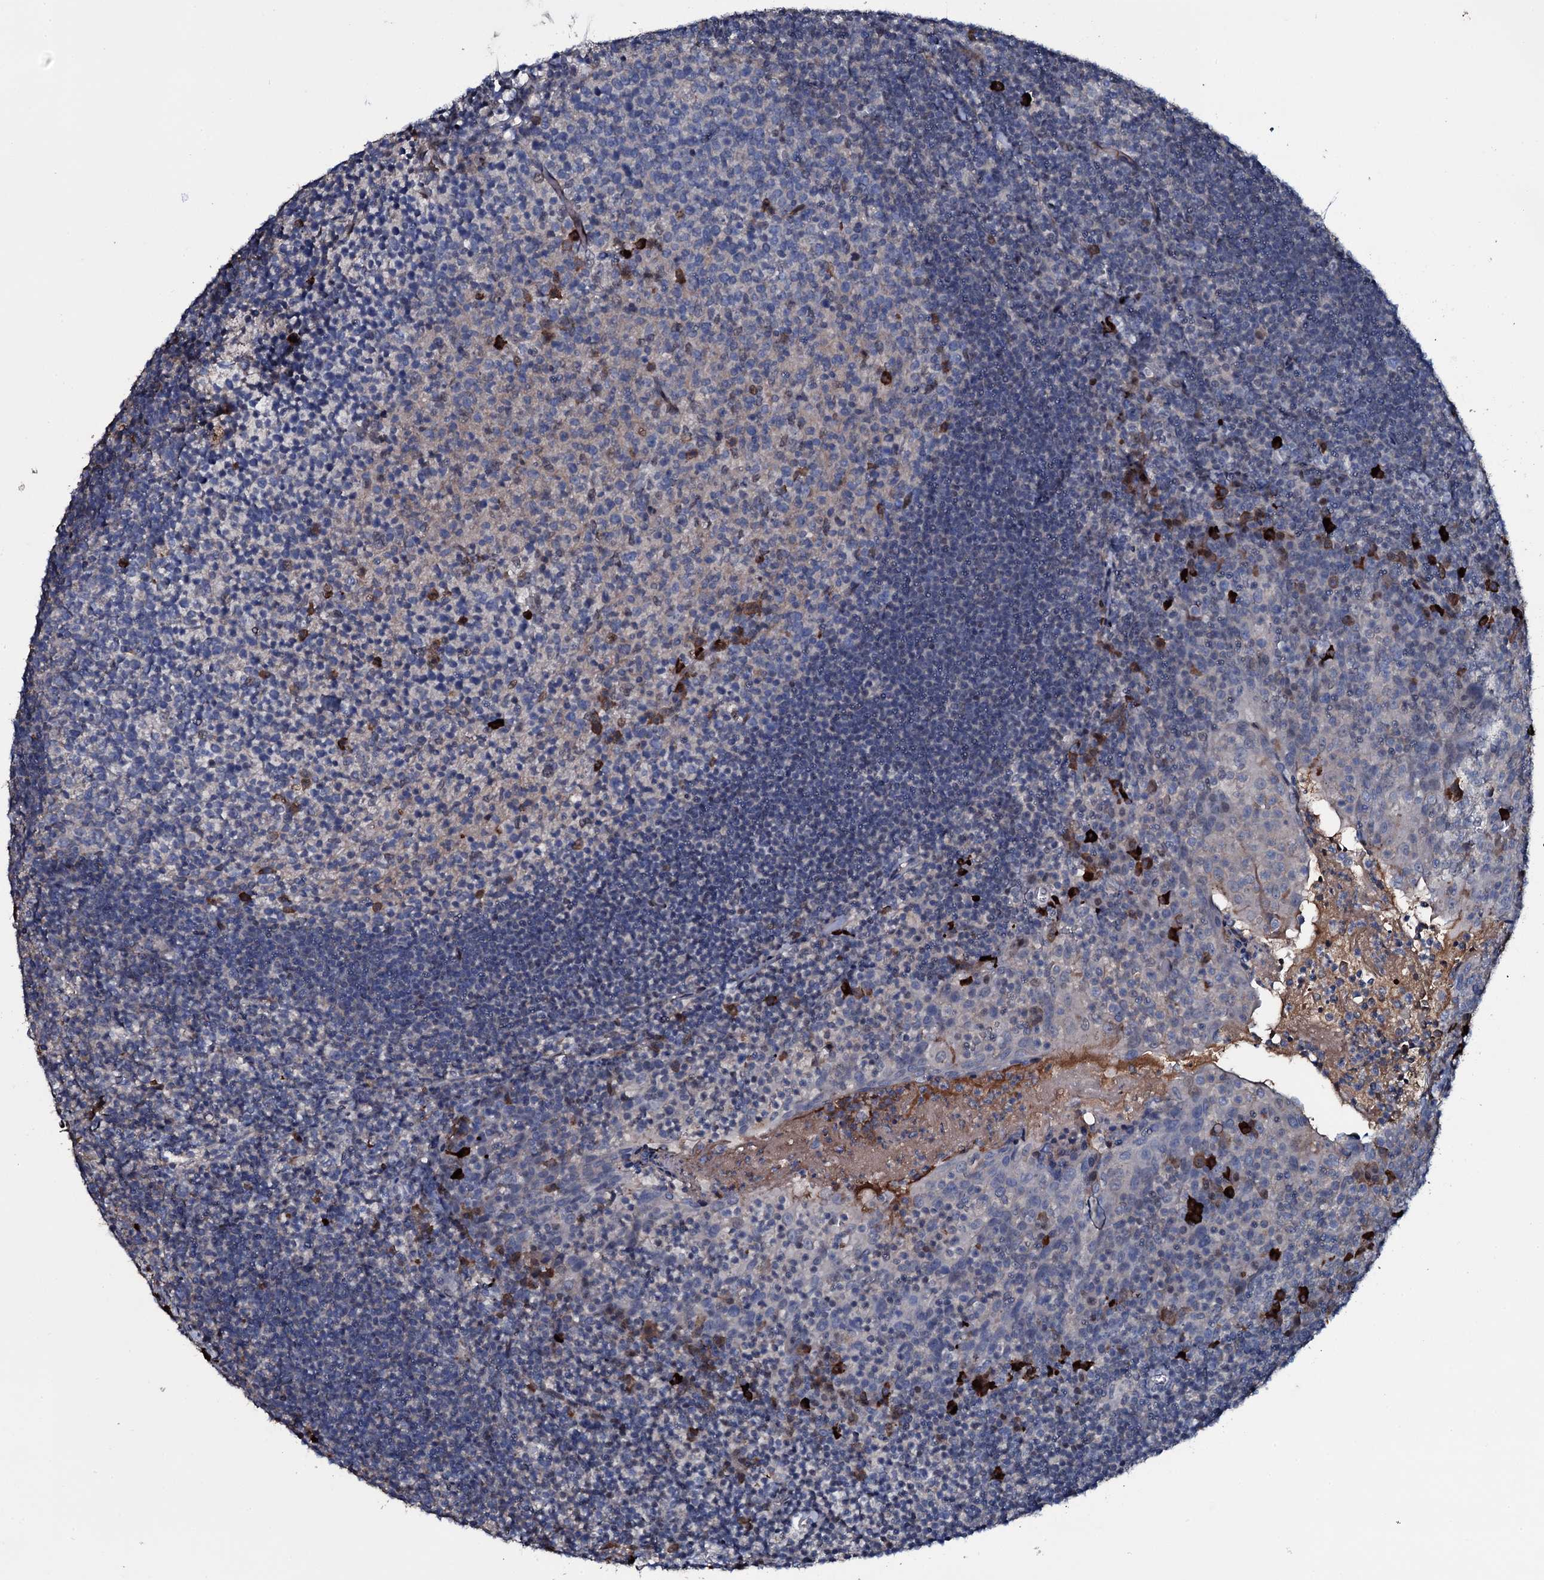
{"staining": {"intensity": "moderate", "quantity": "<25%", "location": "cytoplasmic/membranous"}, "tissue": "tonsil", "cell_type": "Germinal center cells", "image_type": "normal", "snomed": [{"axis": "morphology", "description": "Normal tissue, NOS"}, {"axis": "topography", "description": "Tonsil"}], "caption": "Brown immunohistochemical staining in normal tonsil displays moderate cytoplasmic/membranous staining in about <25% of germinal center cells.", "gene": "LYG2", "patient": {"sex": "female", "age": 10}}